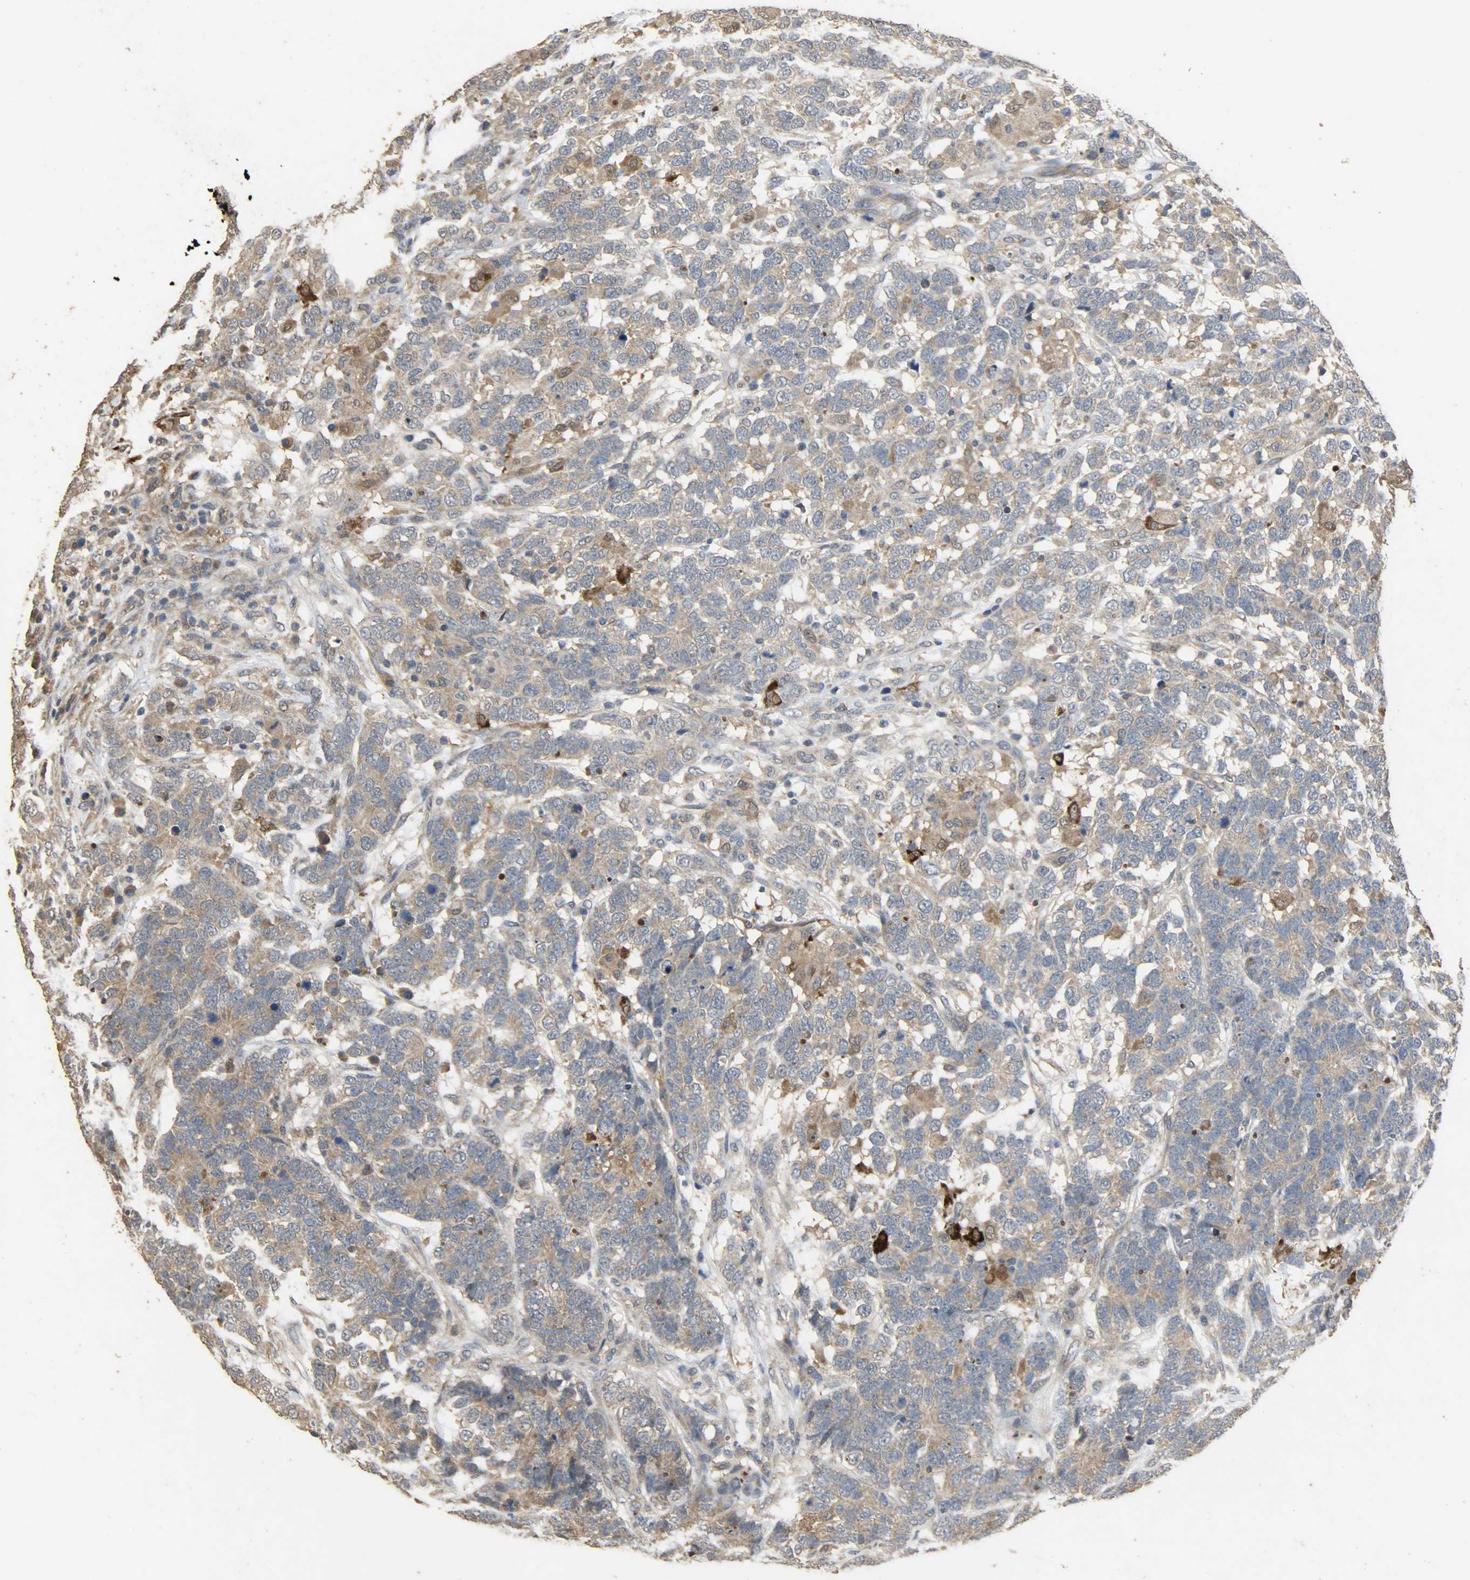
{"staining": {"intensity": "weak", "quantity": ">75%", "location": "cytoplasmic/membranous"}, "tissue": "testis cancer", "cell_type": "Tumor cells", "image_type": "cancer", "snomed": [{"axis": "morphology", "description": "Carcinoma, Embryonal, NOS"}, {"axis": "topography", "description": "Testis"}], "caption": "Protein staining of testis cancer tissue displays weak cytoplasmic/membranous positivity in approximately >75% of tumor cells.", "gene": "CDKN2C", "patient": {"sex": "male", "age": 26}}